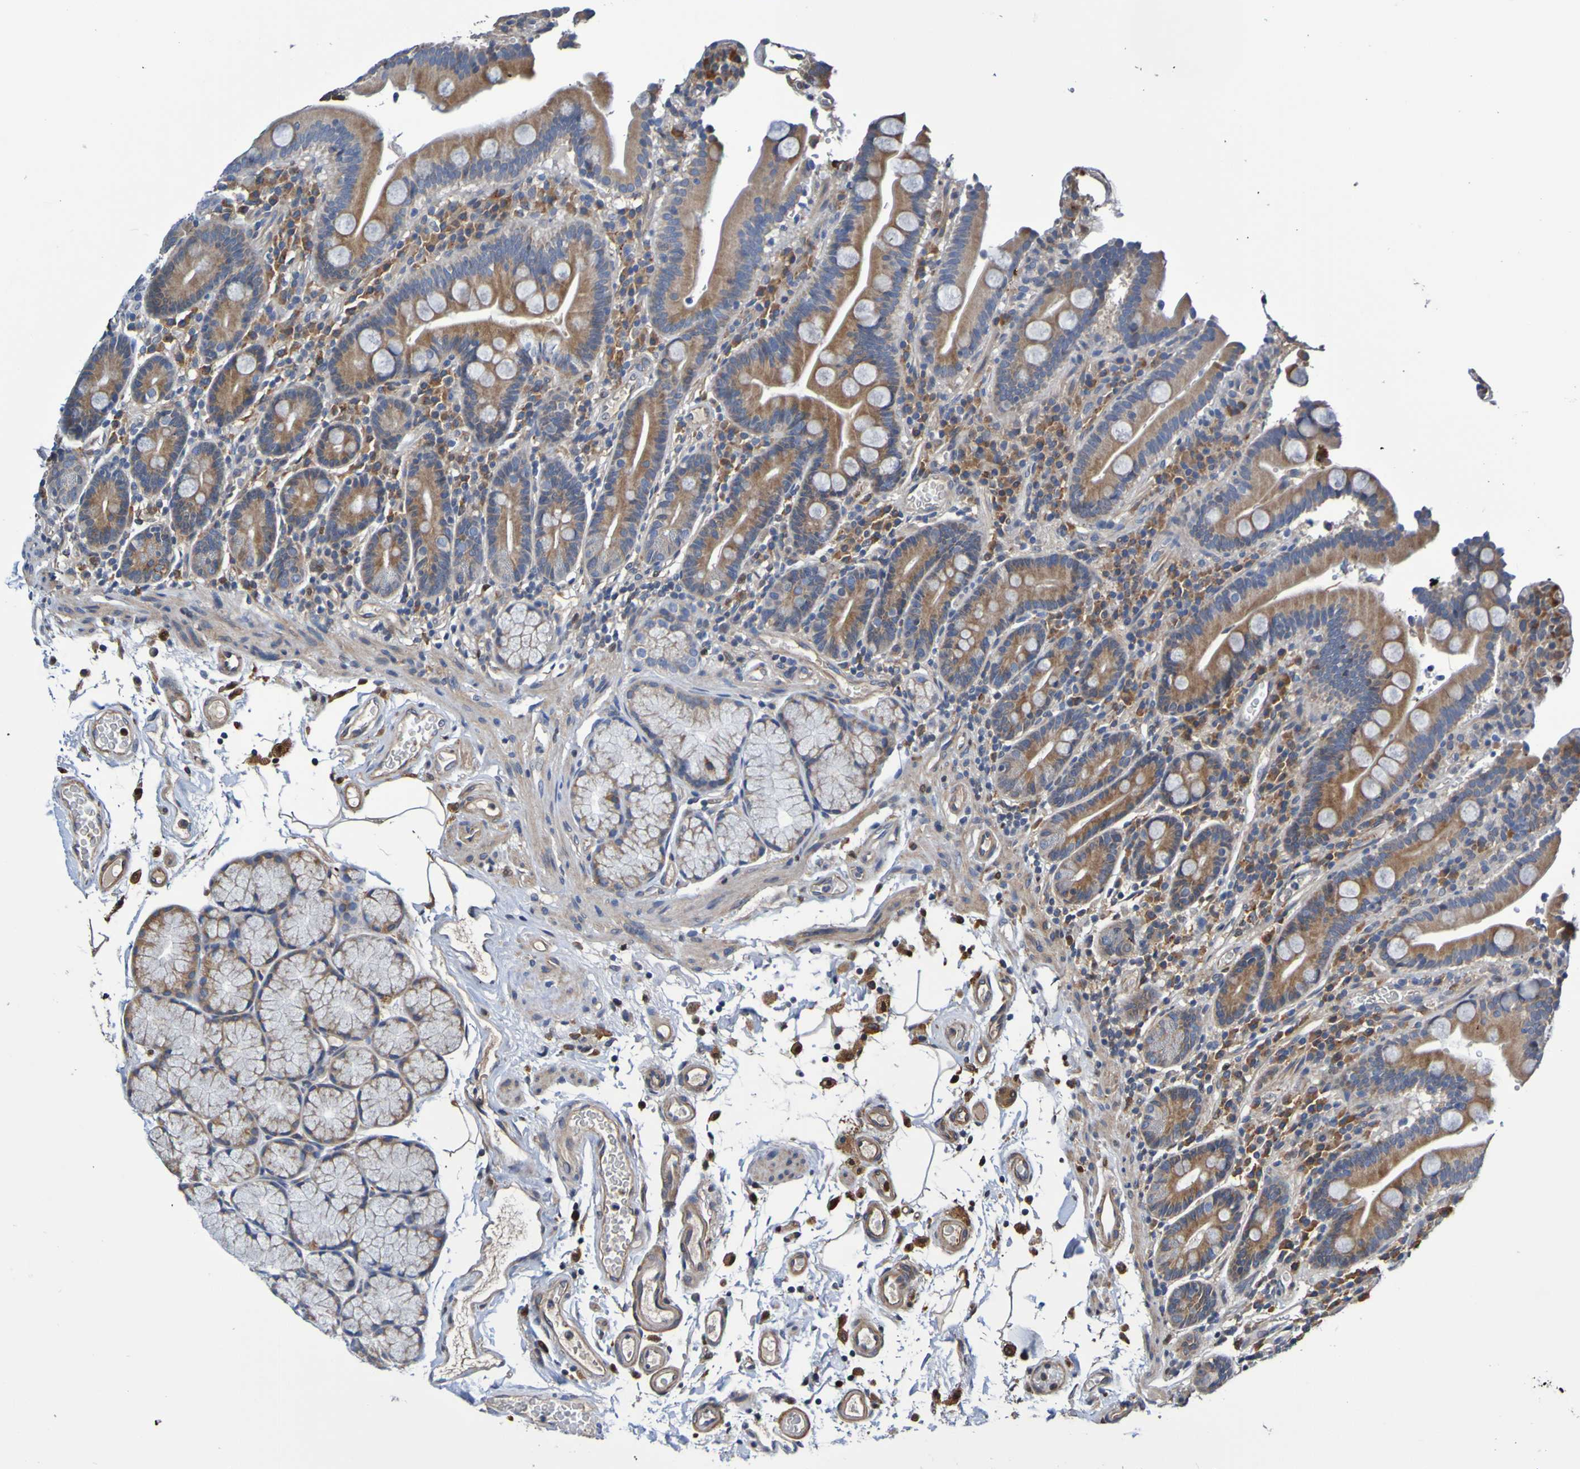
{"staining": {"intensity": "moderate", "quantity": ">75%", "location": "cytoplasmic/membranous"}, "tissue": "duodenum", "cell_type": "Glandular cells", "image_type": "normal", "snomed": [{"axis": "morphology", "description": "Normal tissue, NOS"}, {"axis": "topography", "description": "Small intestine, NOS"}], "caption": "Unremarkable duodenum displays moderate cytoplasmic/membranous expression in about >75% of glandular cells (Stains: DAB (3,3'-diaminobenzidine) in brown, nuclei in blue, Microscopy: brightfield microscopy at high magnification)..", "gene": "METAP2", "patient": {"sex": "female", "age": 71}}